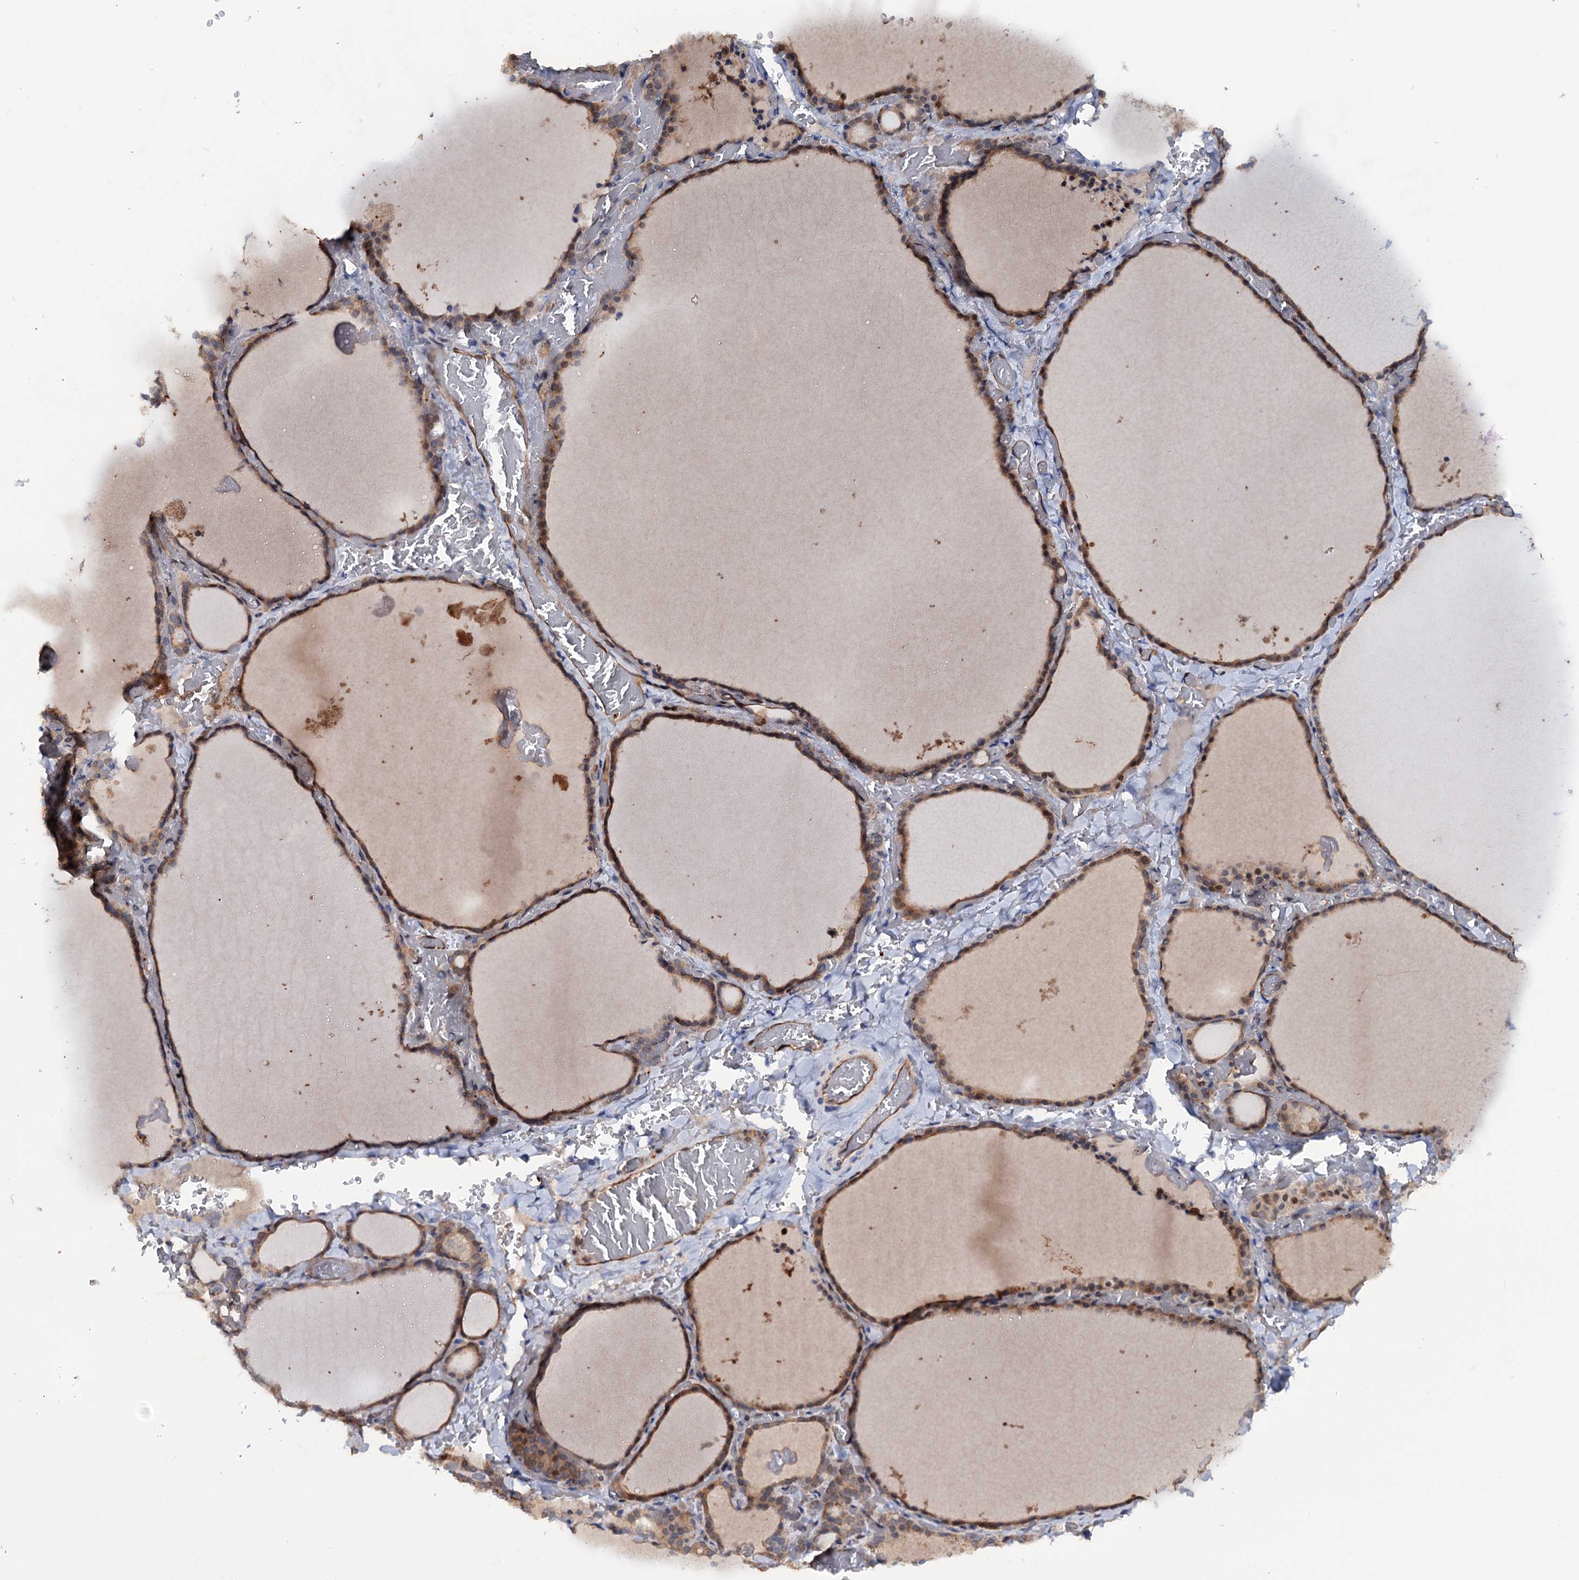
{"staining": {"intensity": "moderate", "quantity": ">75%", "location": "cytoplasmic/membranous,nuclear"}, "tissue": "thyroid gland", "cell_type": "Glandular cells", "image_type": "normal", "snomed": [{"axis": "morphology", "description": "Normal tissue, NOS"}, {"axis": "topography", "description": "Thyroid gland"}], "caption": "A medium amount of moderate cytoplasmic/membranous,nuclear expression is seen in about >75% of glandular cells in benign thyroid gland. (DAB (3,3'-diaminobenzidine) IHC with brightfield microscopy, high magnification).", "gene": "IL17RD", "patient": {"sex": "female", "age": 39}}